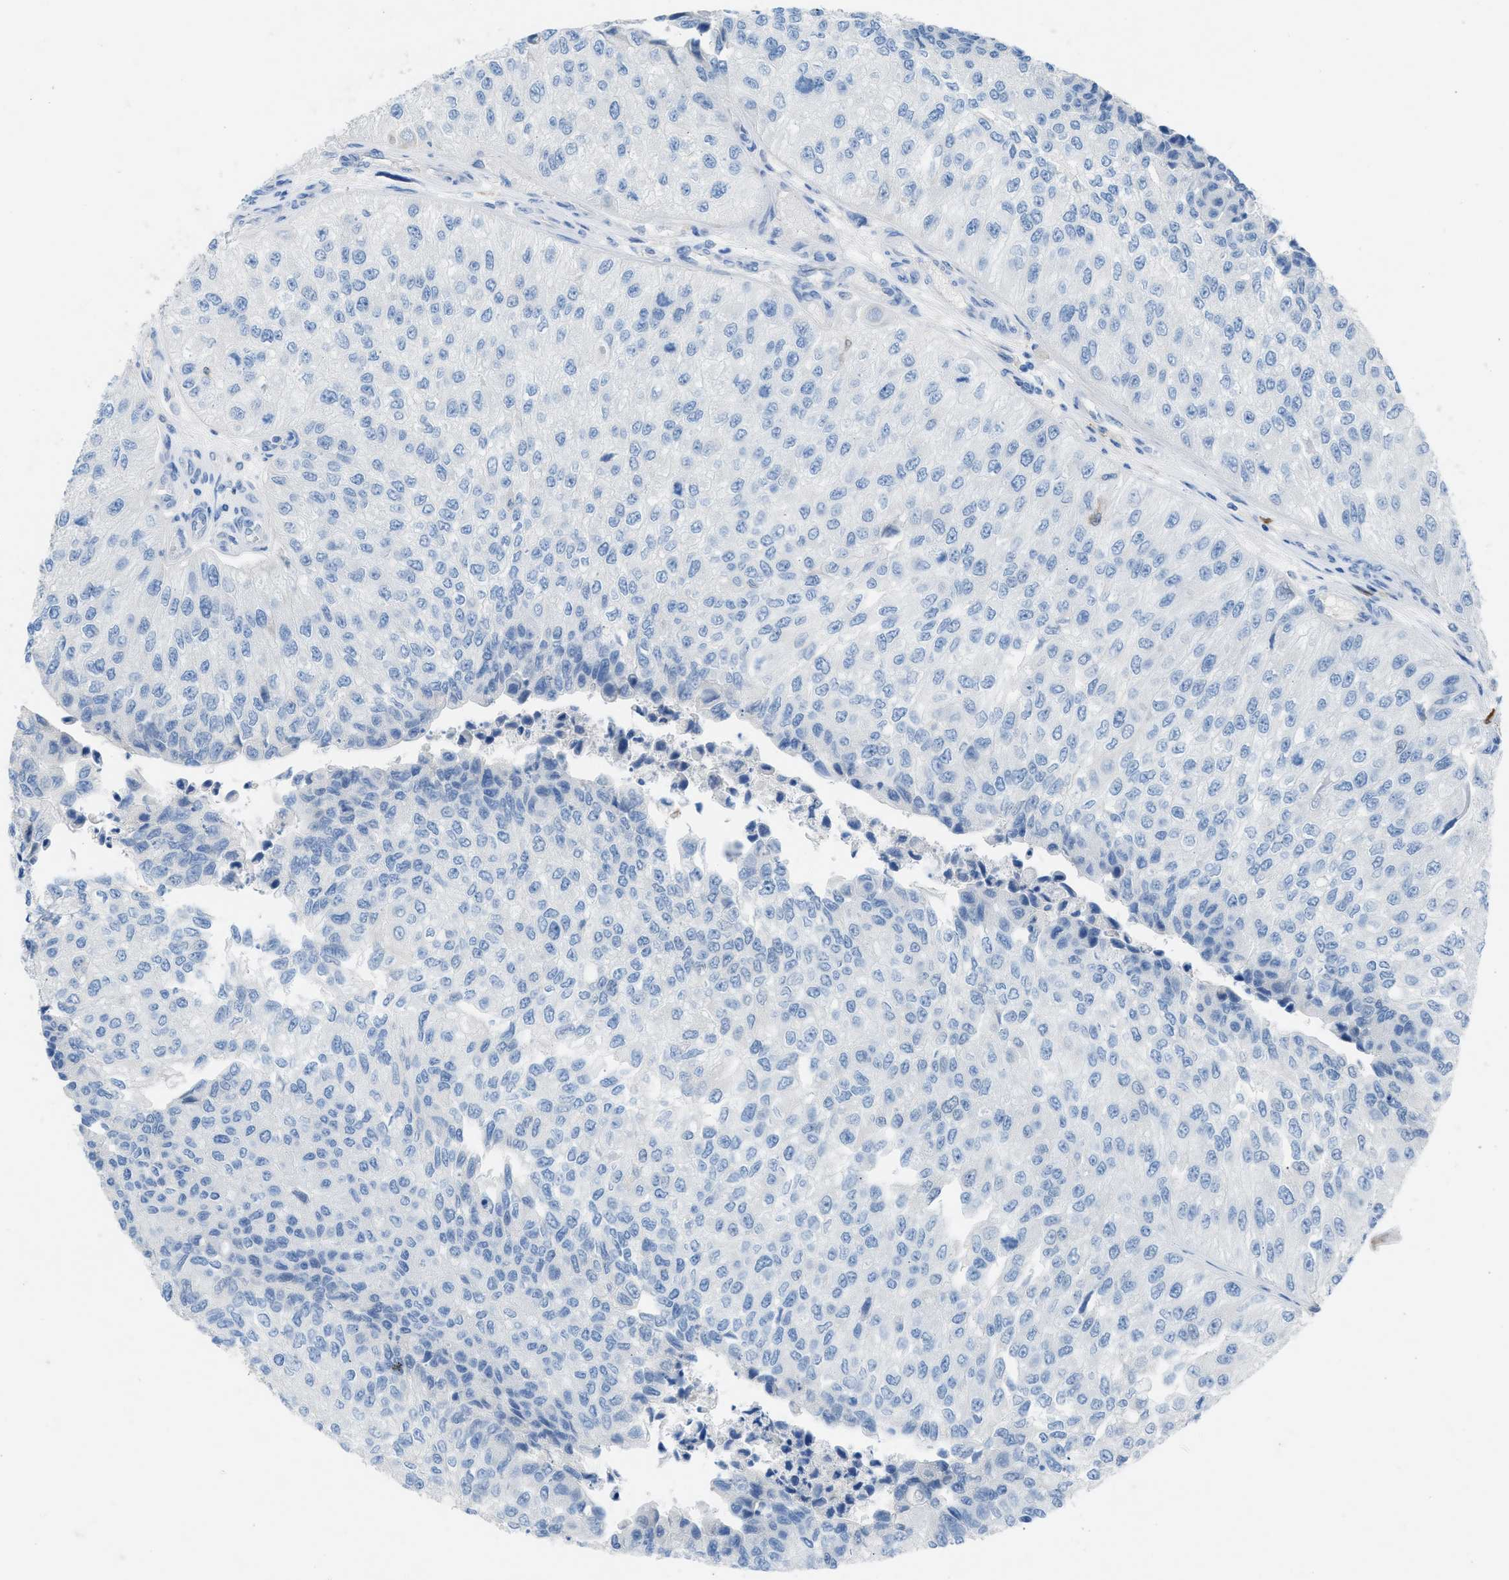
{"staining": {"intensity": "negative", "quantity": "none", "location": "none"}, "tissue": "urothelial cancer", "cell_type": "Tumor cells", "image_type": "cancer", "snomed": [{"axis": "morphology", "description": "Urothelial carcinoma, High grade"}, {"axis": "topography", "description": "Kidney"}, {"axis": "topography", "description": "Urinary bladder"}], "caption": "A high-resolution histopathology image shows IHC staining of urothelial carcinoma (high-grade), which shows no significant staining in tumor cells.", "gene": "CLEC10A", "patient": {"sex": "male", "age": 77}}